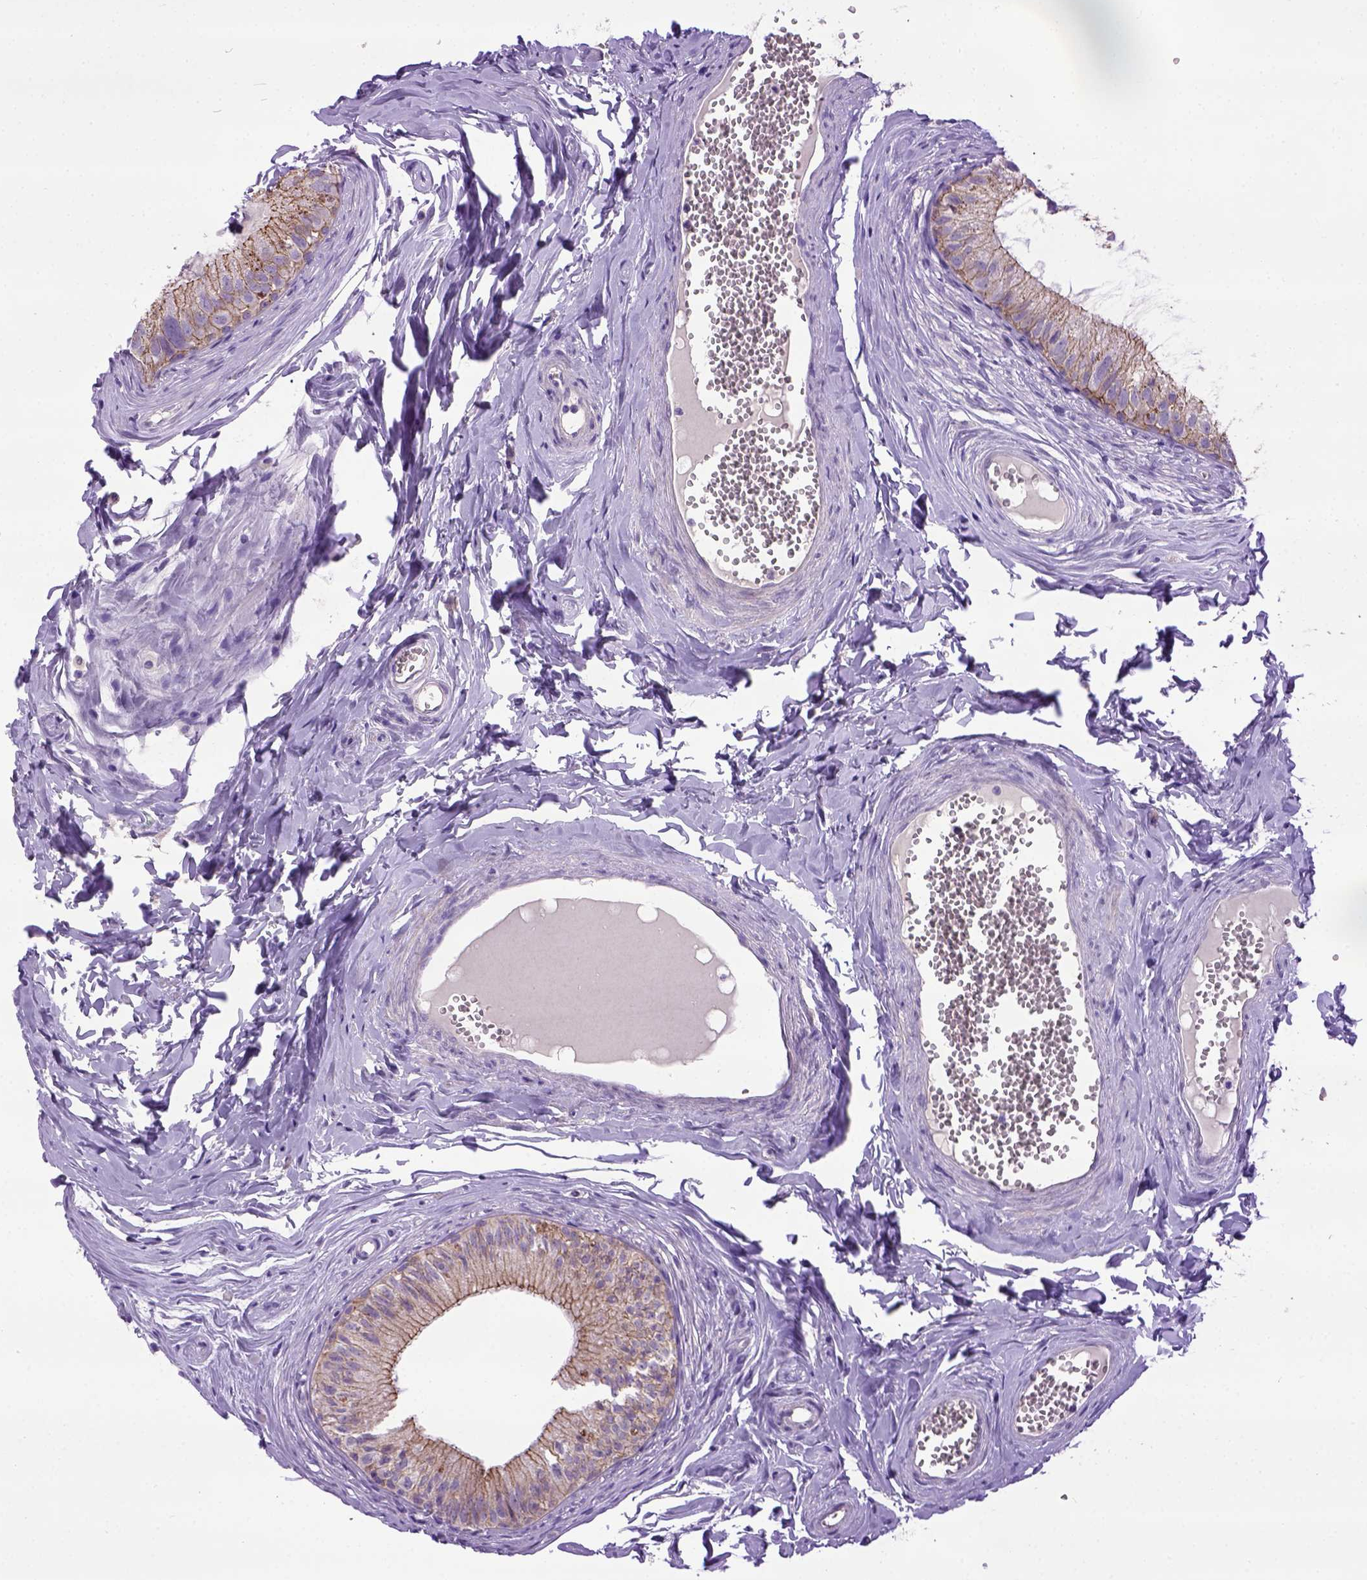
{"staining": {"intensity": "moderate", "quantity": ">75%", "location": "cytoplasmic/membranous"}, "tissue": "epididymis", "cell_type": "Glandular cells", "image_type": "normal", "snomed": [{"axis": "morphology", "description": "Normal tissue, NOS"}, {"axis": "topography", "description": "Epididymis"}], "caption": "IHC histopathology image of normal epididymis: human epididymis stained using immunohistochemistry (IHC) shows medium levels of moderate protein expression localized specifically in the cytoplasmic/membranous of glandular cells, appearing as a cytoplasmic/membranous brown color.", "gene": "CDH1", "patient": {"sex": "male", "age": 45}}